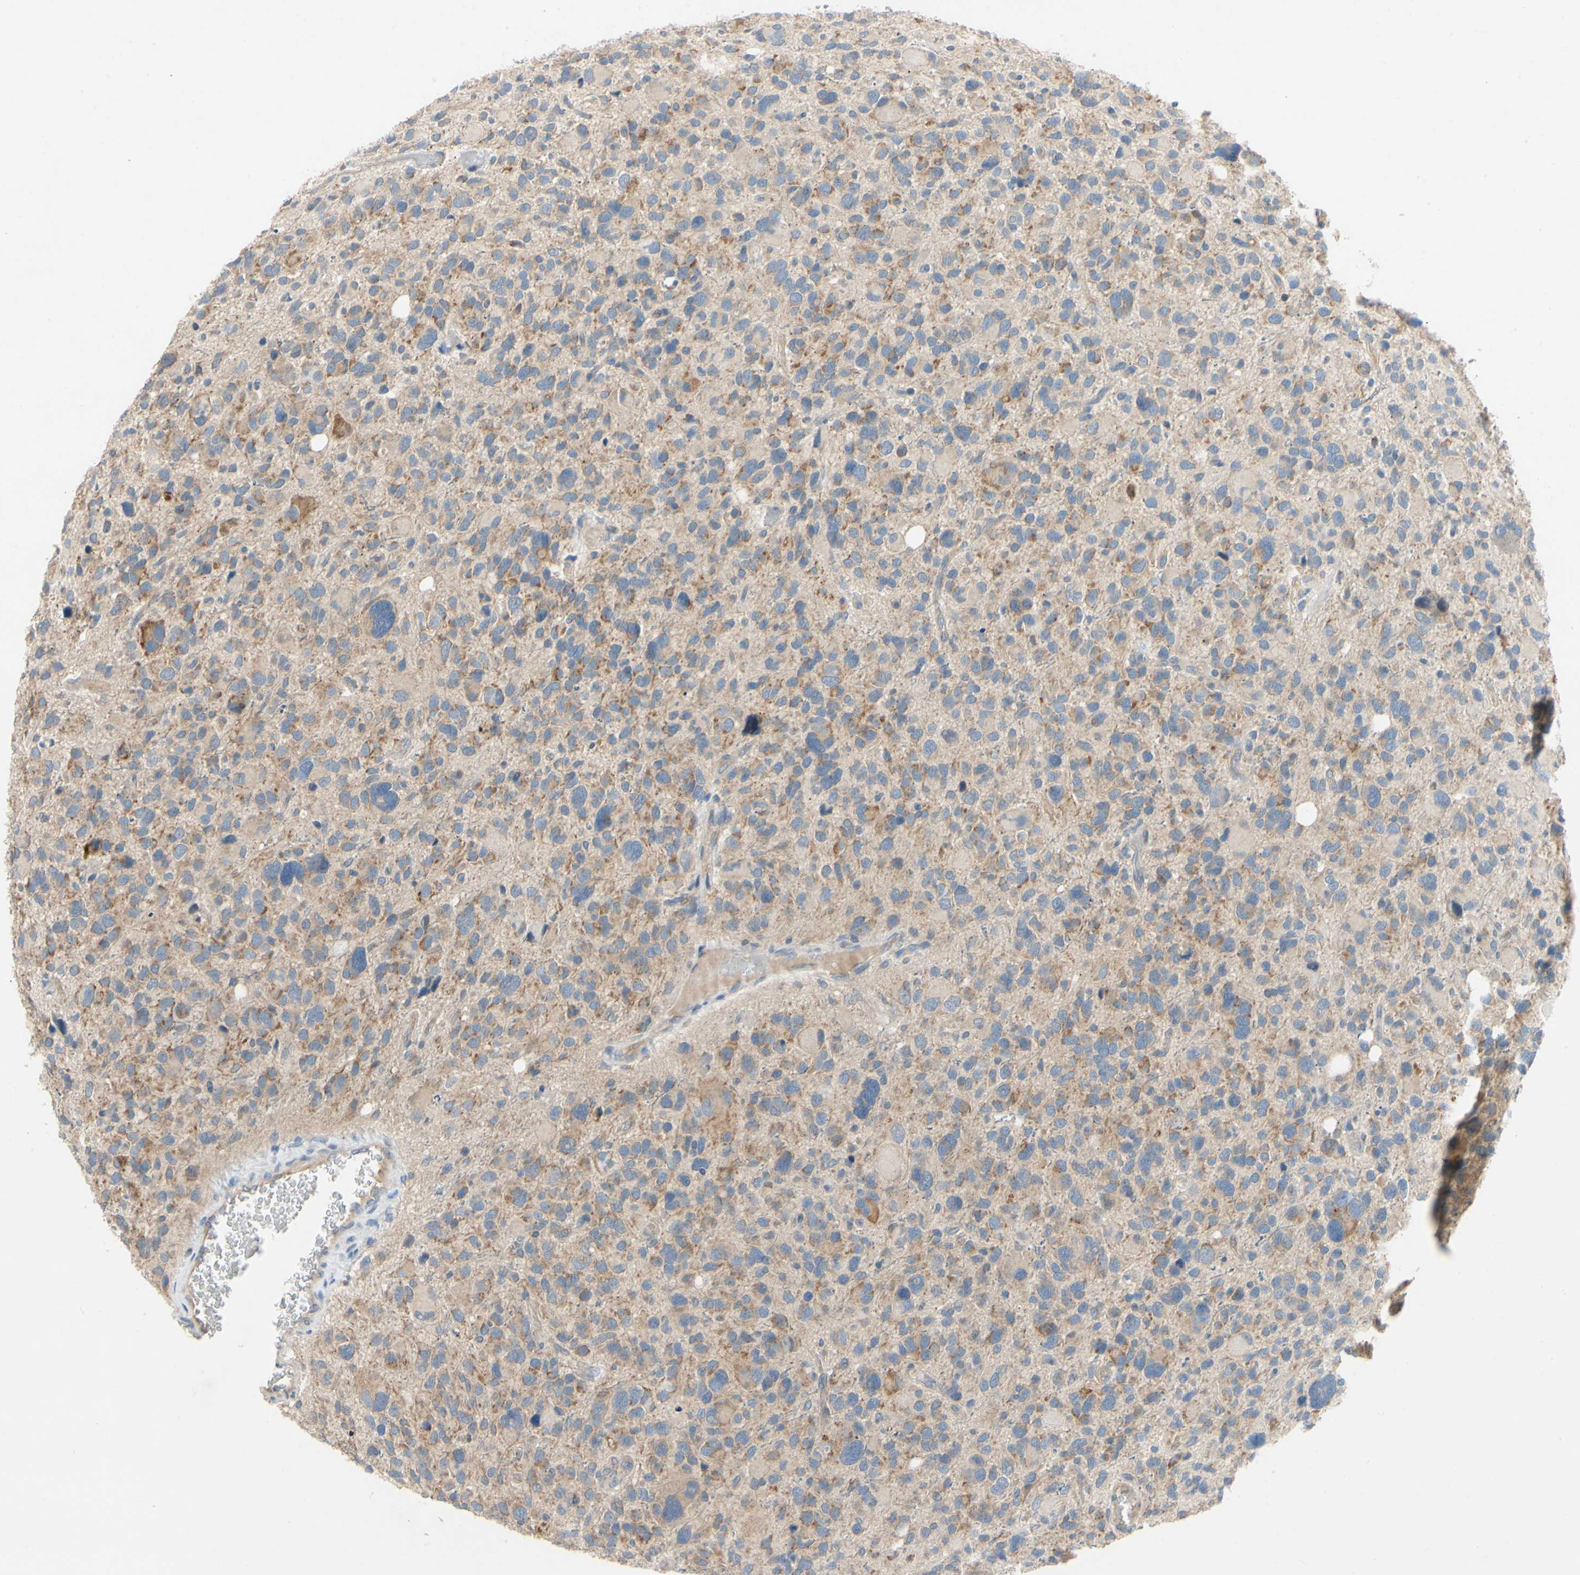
{"staining": {"intensity": "moderate", "quantity": ">75%", "location": "cytoplasmic/membranous"}, "tissue": "glioma", "cell_type": "Tumor cells", "image_type": "cancer", "snomed": [{"axis": "morphology", "description": "Glioma, malignant, High grade"}, {"axis": "topography", "description": "Brain"}], "caption": "Protein analysis of malignant high-grade glioma tissue shows moderate cytoplasmic/membranous positivity in about >75% of tumor cells.", "gene": "KLHDC8B", "patient": {"sex": "male", "age": 48}}